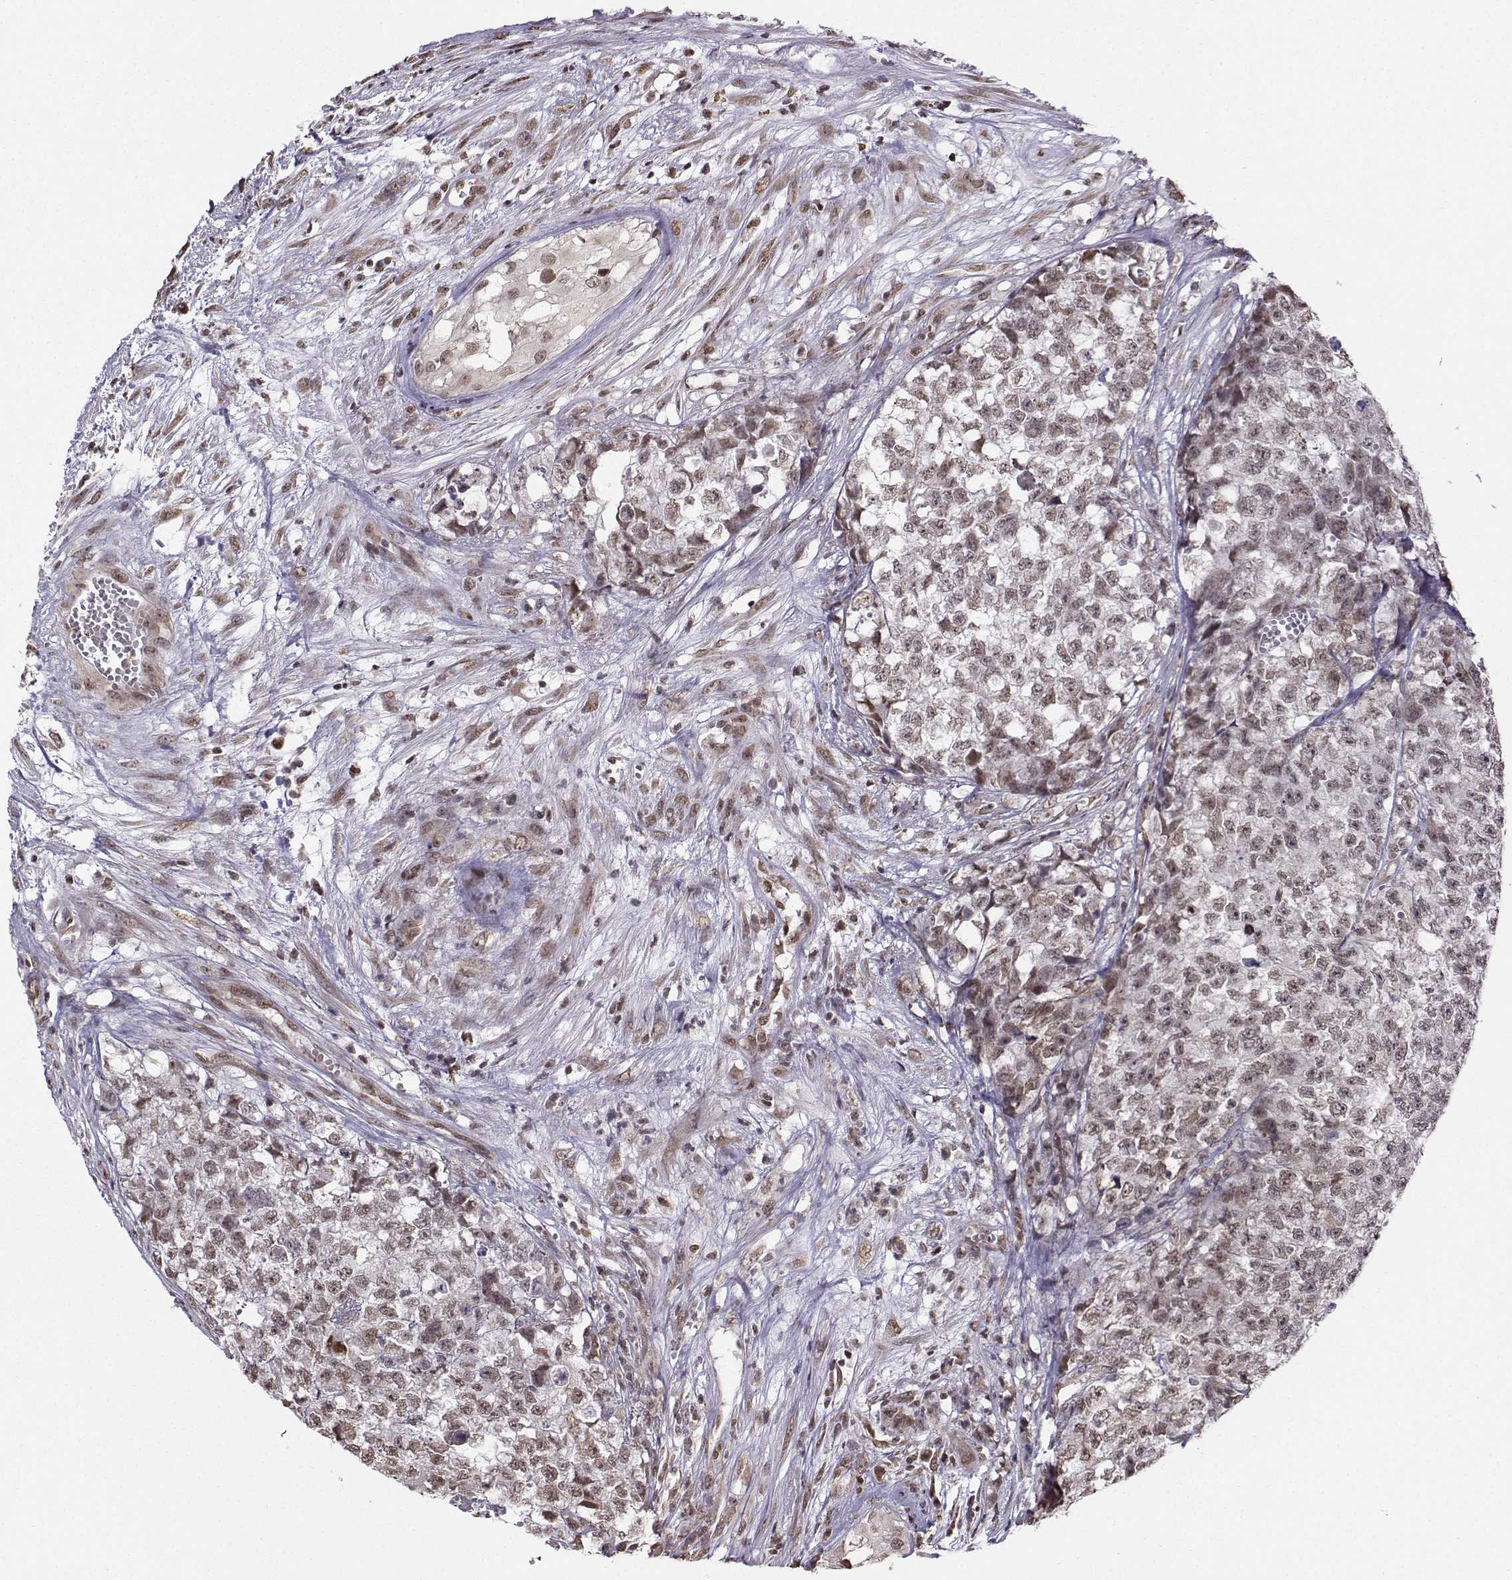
{"staining": {"intensity": "weak", "quantity": "<25%", "location": "nuclear"}, "tissue": "testis cancer", "cell_type": "Tumor cells", "image_type": "cancer", "snomed": [{"axis": "morphology", "description": "Seminoma, NOS"}, {"axis": "morphology", "description": "Carcinoma, Embryonal, NOS"}, {"axis": "topography", "description": "Testis"}], "caption": "An immunohistochemistry image of seminoma (testis) is shown. There is no staining in tumor cells of seminoma (testis).", "gene": "EZH1", "patient": {"sex": "male", "age": 22}}